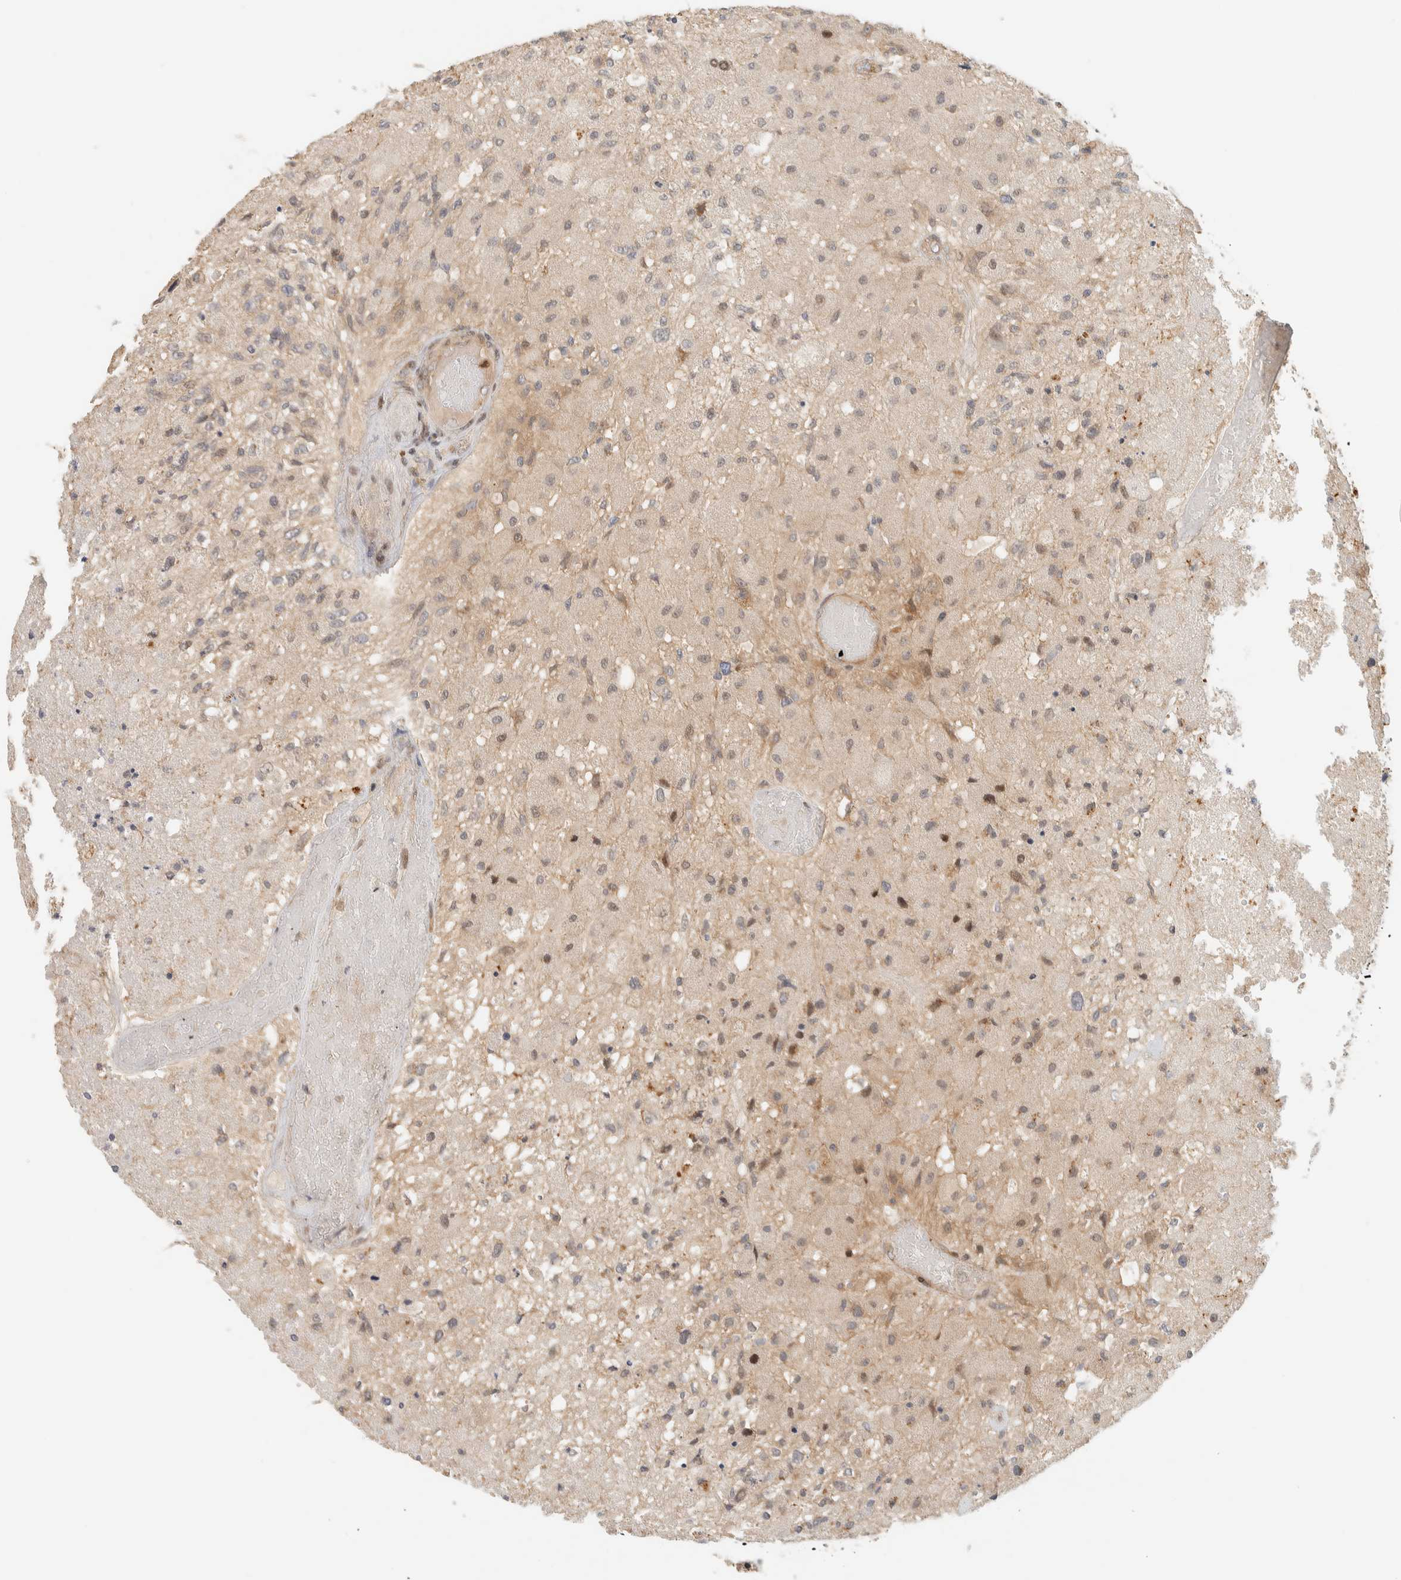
{"staining": {"intensity": "weak", "quantity": "<25%", "location": "cytoplasmic/membranous"}, "tissue": "glioma", "cell_type": "Tumor cells", "image_type": "cancer", "snomed": [{"axis": "morphology", "description": "Normal tissue, NOS"}, {"axis": "morphology", "description": "Glioma, malignant, High grade"}, {"axis": "topography", "description": "Cerebral cortex"}], "caption": "DAB immunohistochemical staining of glioma displays no significant staining in tumor cells.", "gene": "ARFGEF1", "patient": {"sex": "male", "age": 77}}